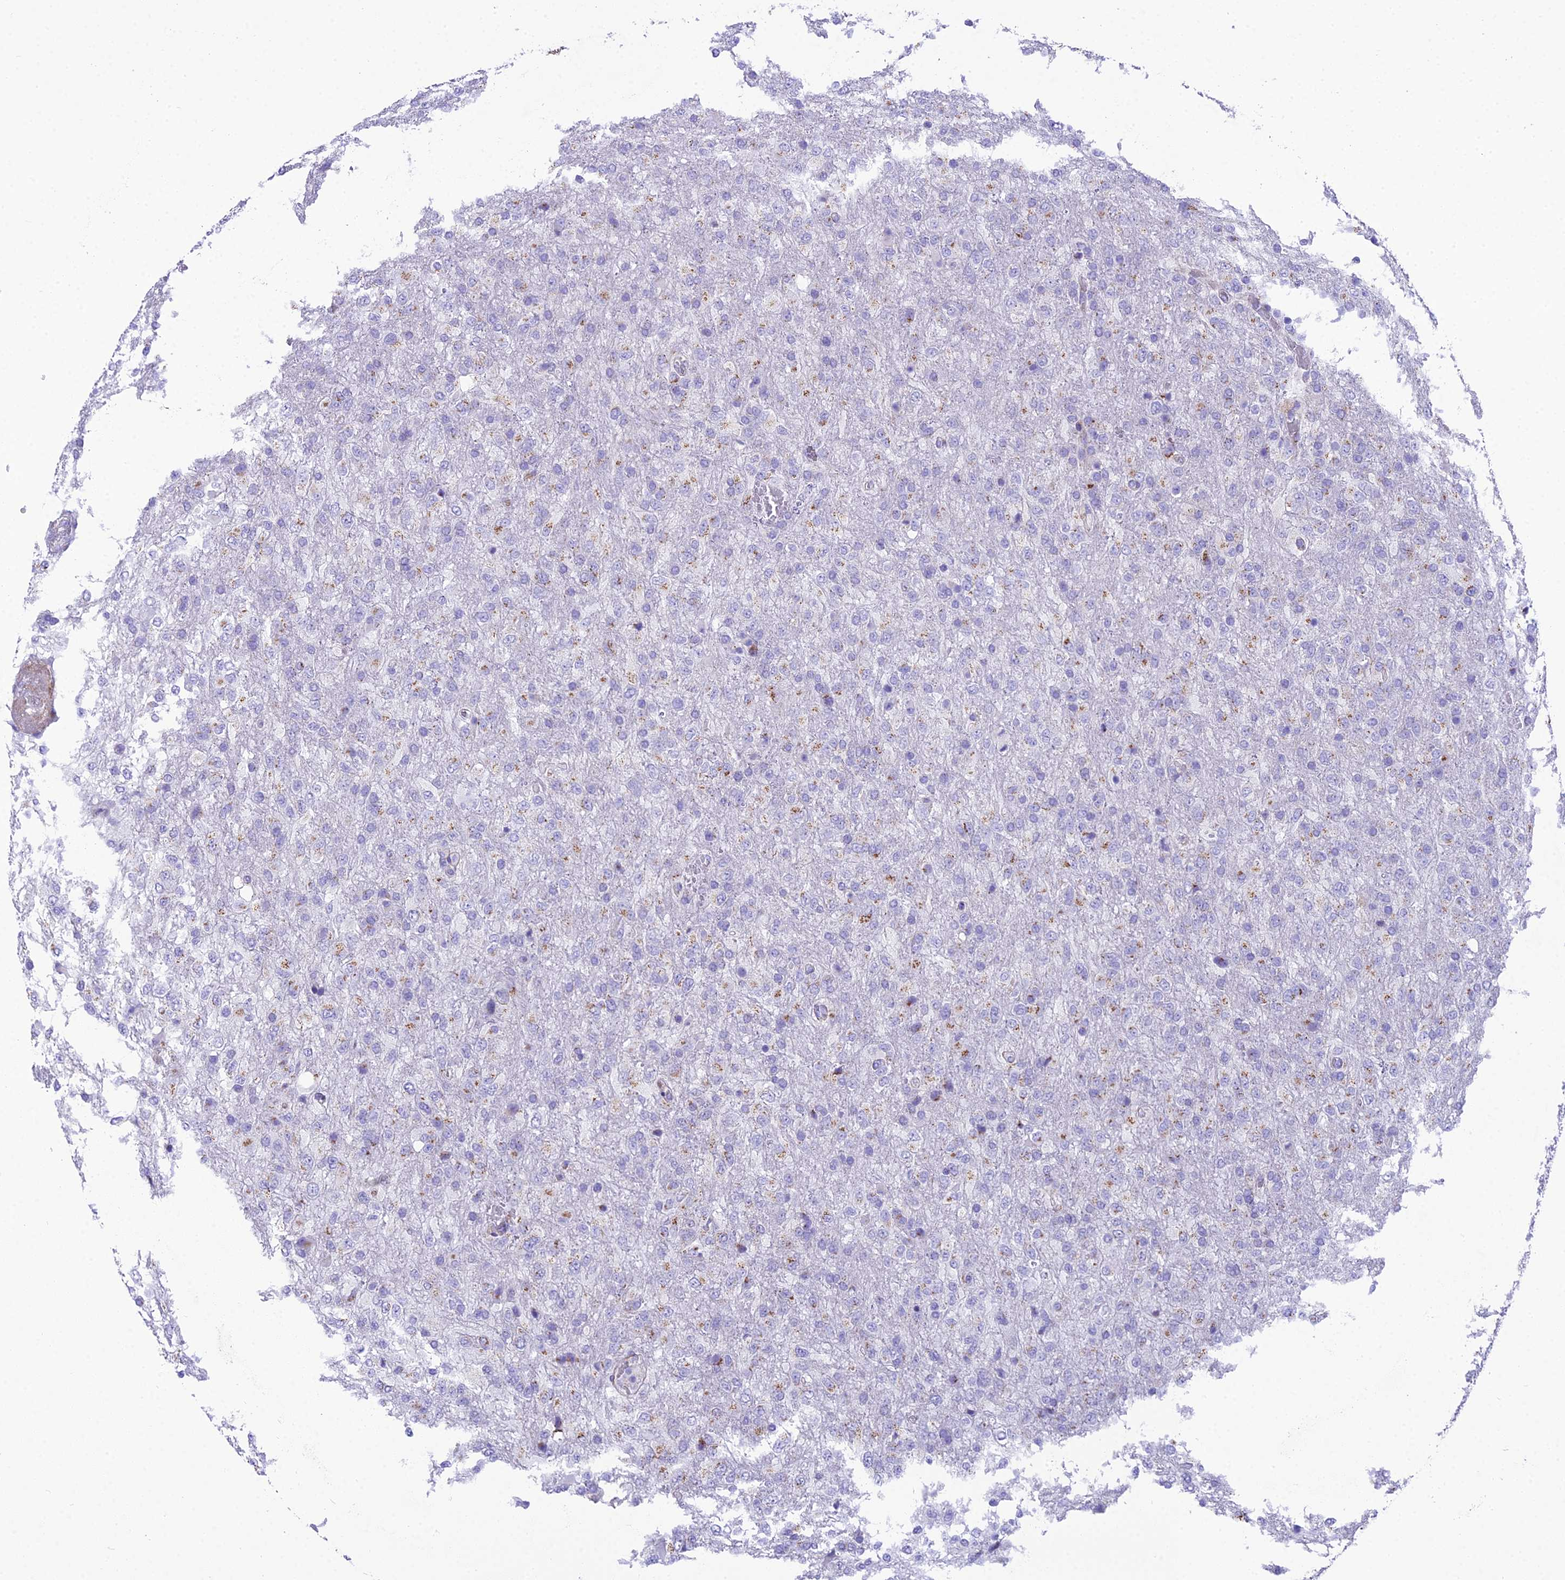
{"staining": {"intensity": "moderate", "quantity": "<25%", "location": "cytoplasmic/membranous"}, "tissue": "glioma", "cell_type": "Tumor cells", "image_type": "cancer", "snomed": [{"axis": "morphology", "description": "Glioma, malignant, High grade"}, {"axis": "topography", "description": "Brain"}], "caption": "Immunohistochemistry (IHC) of malignant glioma (high-grade) reveals low levels of moderate cytoplasmic/membranous expression in about <25% of tumor cells. (Stains: DAB (3,3'-diaminobenzidine) in brown, nuclei in blue, Microscopy: brightfield microscopy at high magnification).", "gene": "GFRA1", "patient": {"sex": "female", "age": 74}}